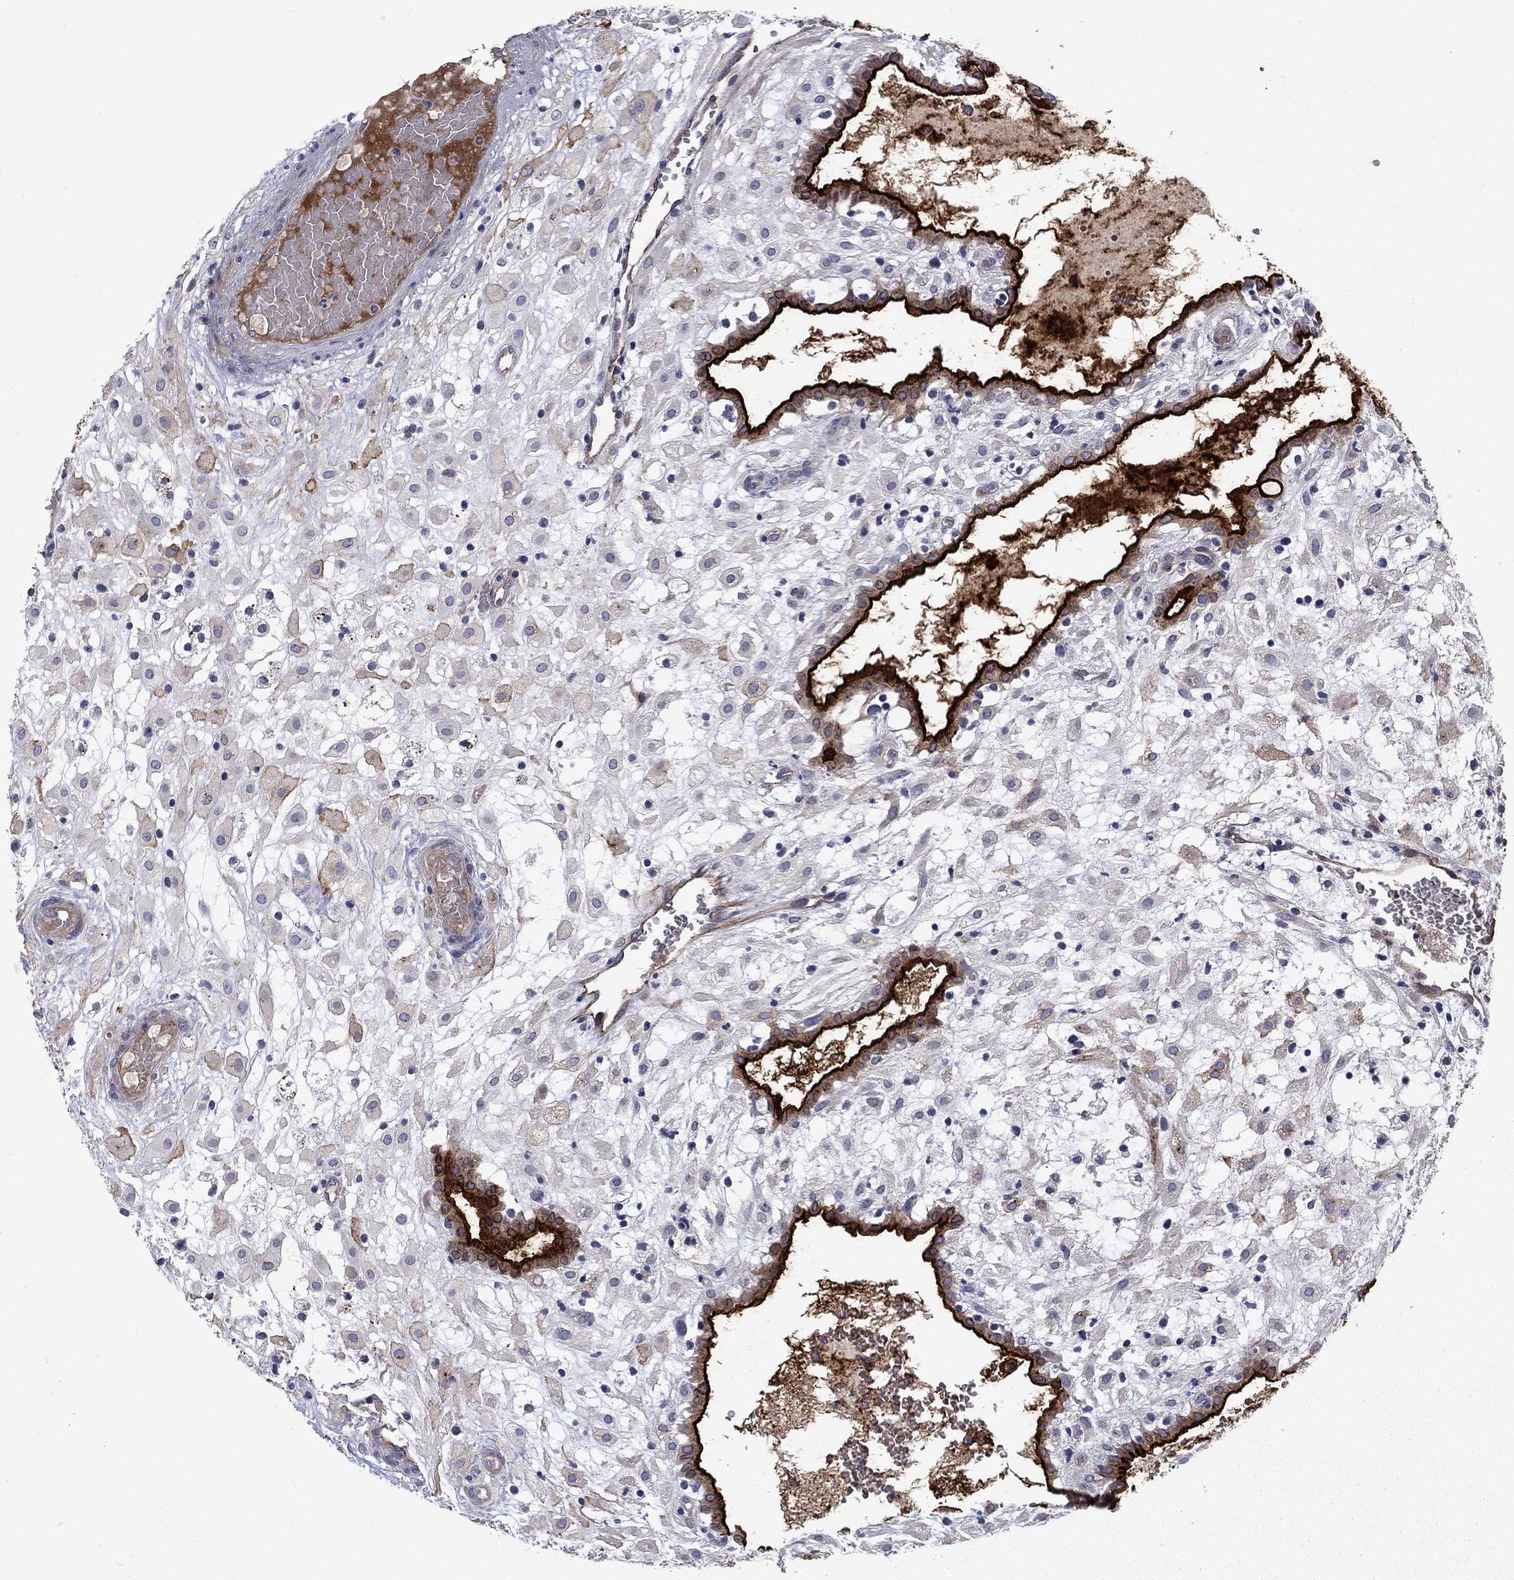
{"staining": {"intensity": "weak", "quantity": "<25%", "location": "cytoplasmic/membranous"}, "tissue": "placenta", "cell_type": "Decidual cells", "image_type": "normal", "snomed": [{"axis": "morphology", "description": "Normal tissue, NOS"}, {"axis": "topography", "description": "Placenta"}], "caption": "Decidual cells show no significant protein positivity in normal placenta. Brightfield microscopy of IHC stained with DAB (3,3'-diaminobenzidine) (brown) and hematoxylin (blue), captured at high magnification.", "gene": "SLC1A1", "patient": {"sex": "female", "age": 24}}